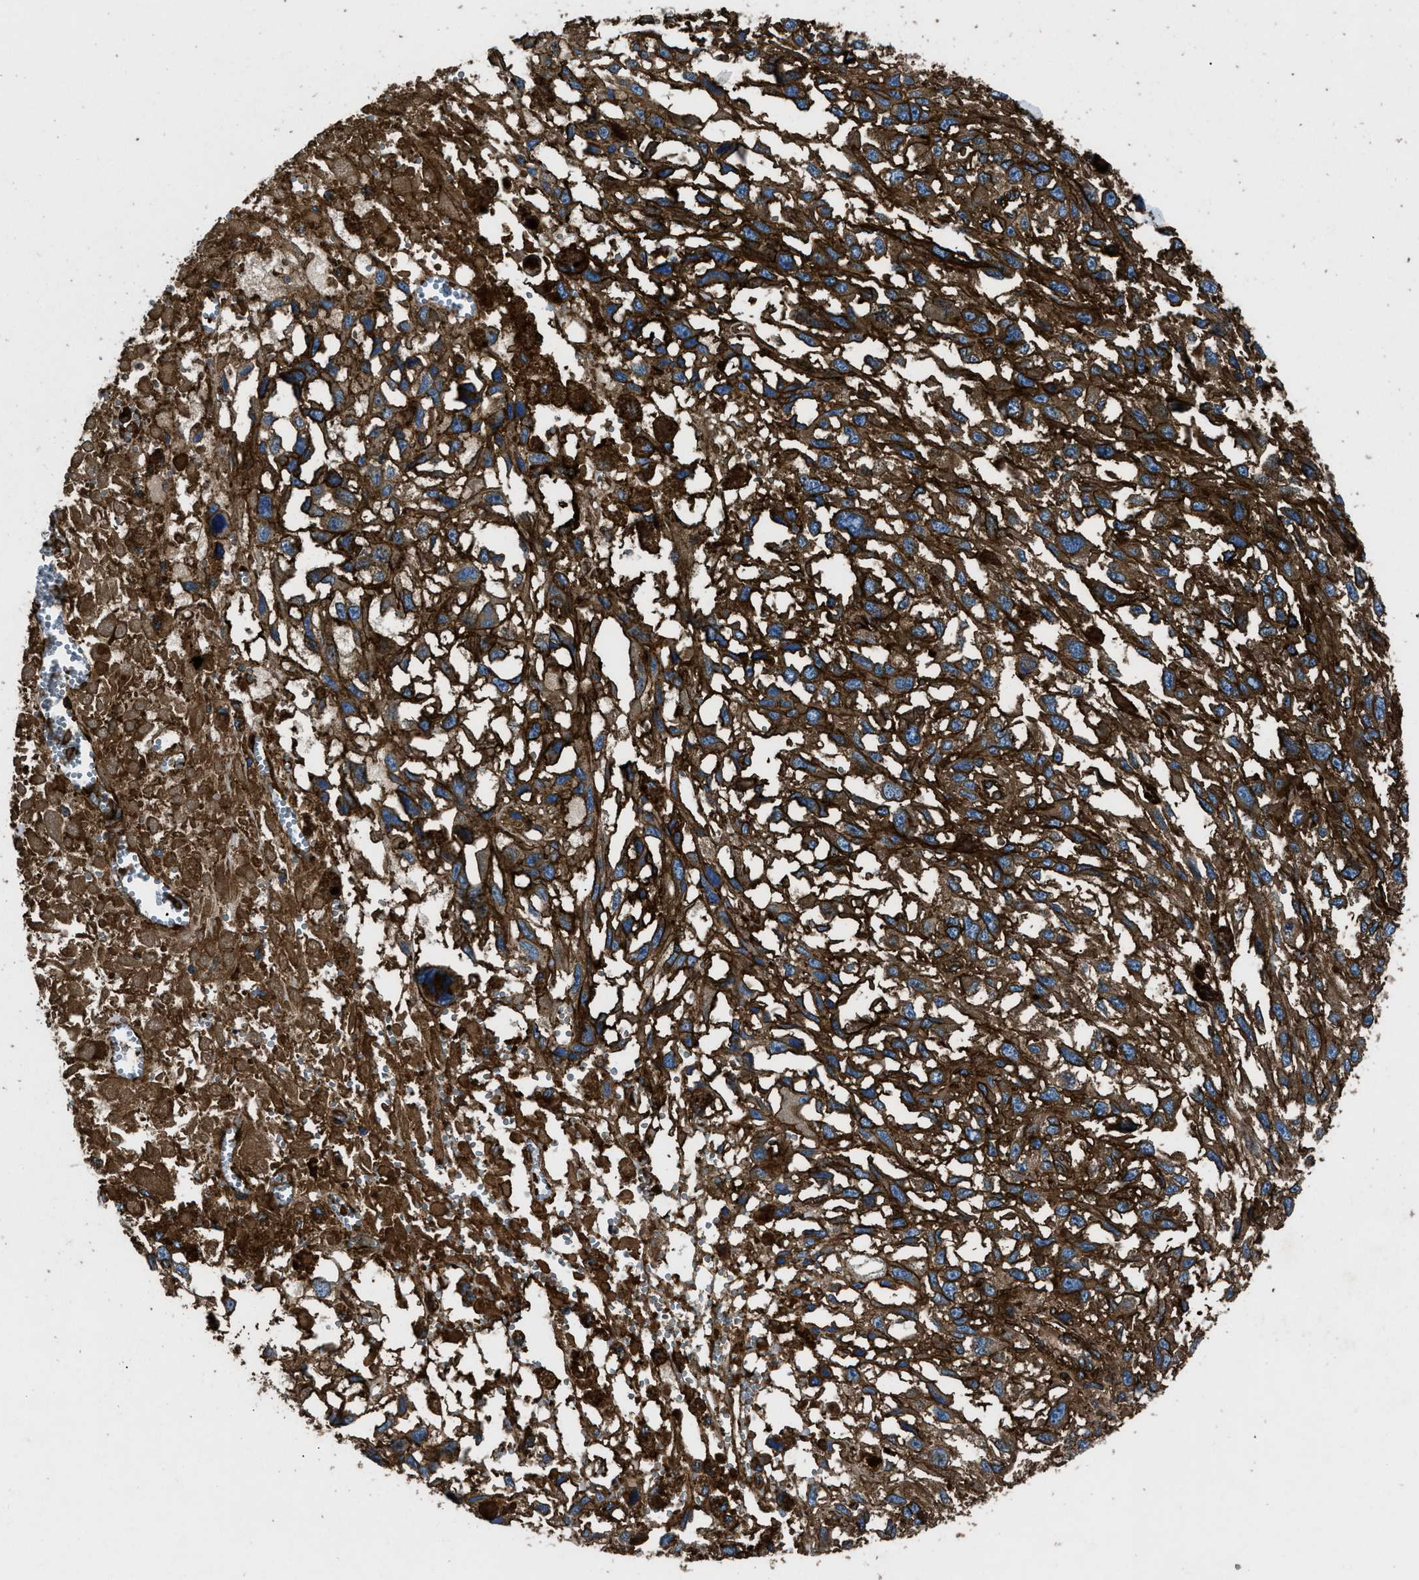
{"staining": {"intensity": "strong", "quantity": ">75%", "location": "cytoplasmic/membranous"}, "tissue": "melanoma", "cell_type": "Tumor cells", "image_type": "cancer", "snomed": [{"axis": "morphology", "description": "Malignant melanoma, Metastatic site"}, {"axis": "topography", "description": "Lymph node"}], "caption": "The image exhibits staining of malignant melanoma (metastatic site), revealing strong cytoplasmic/membranous protein positivity (brown color) within tumor cells. (Stains: DAB (3,3'-diaminobenzidine) in brown, nuclei in blue, Microscopy: brightfield microscopy at high magnification).", "gene": "CD276", "patient": {"sex": "male", "age": 59}}